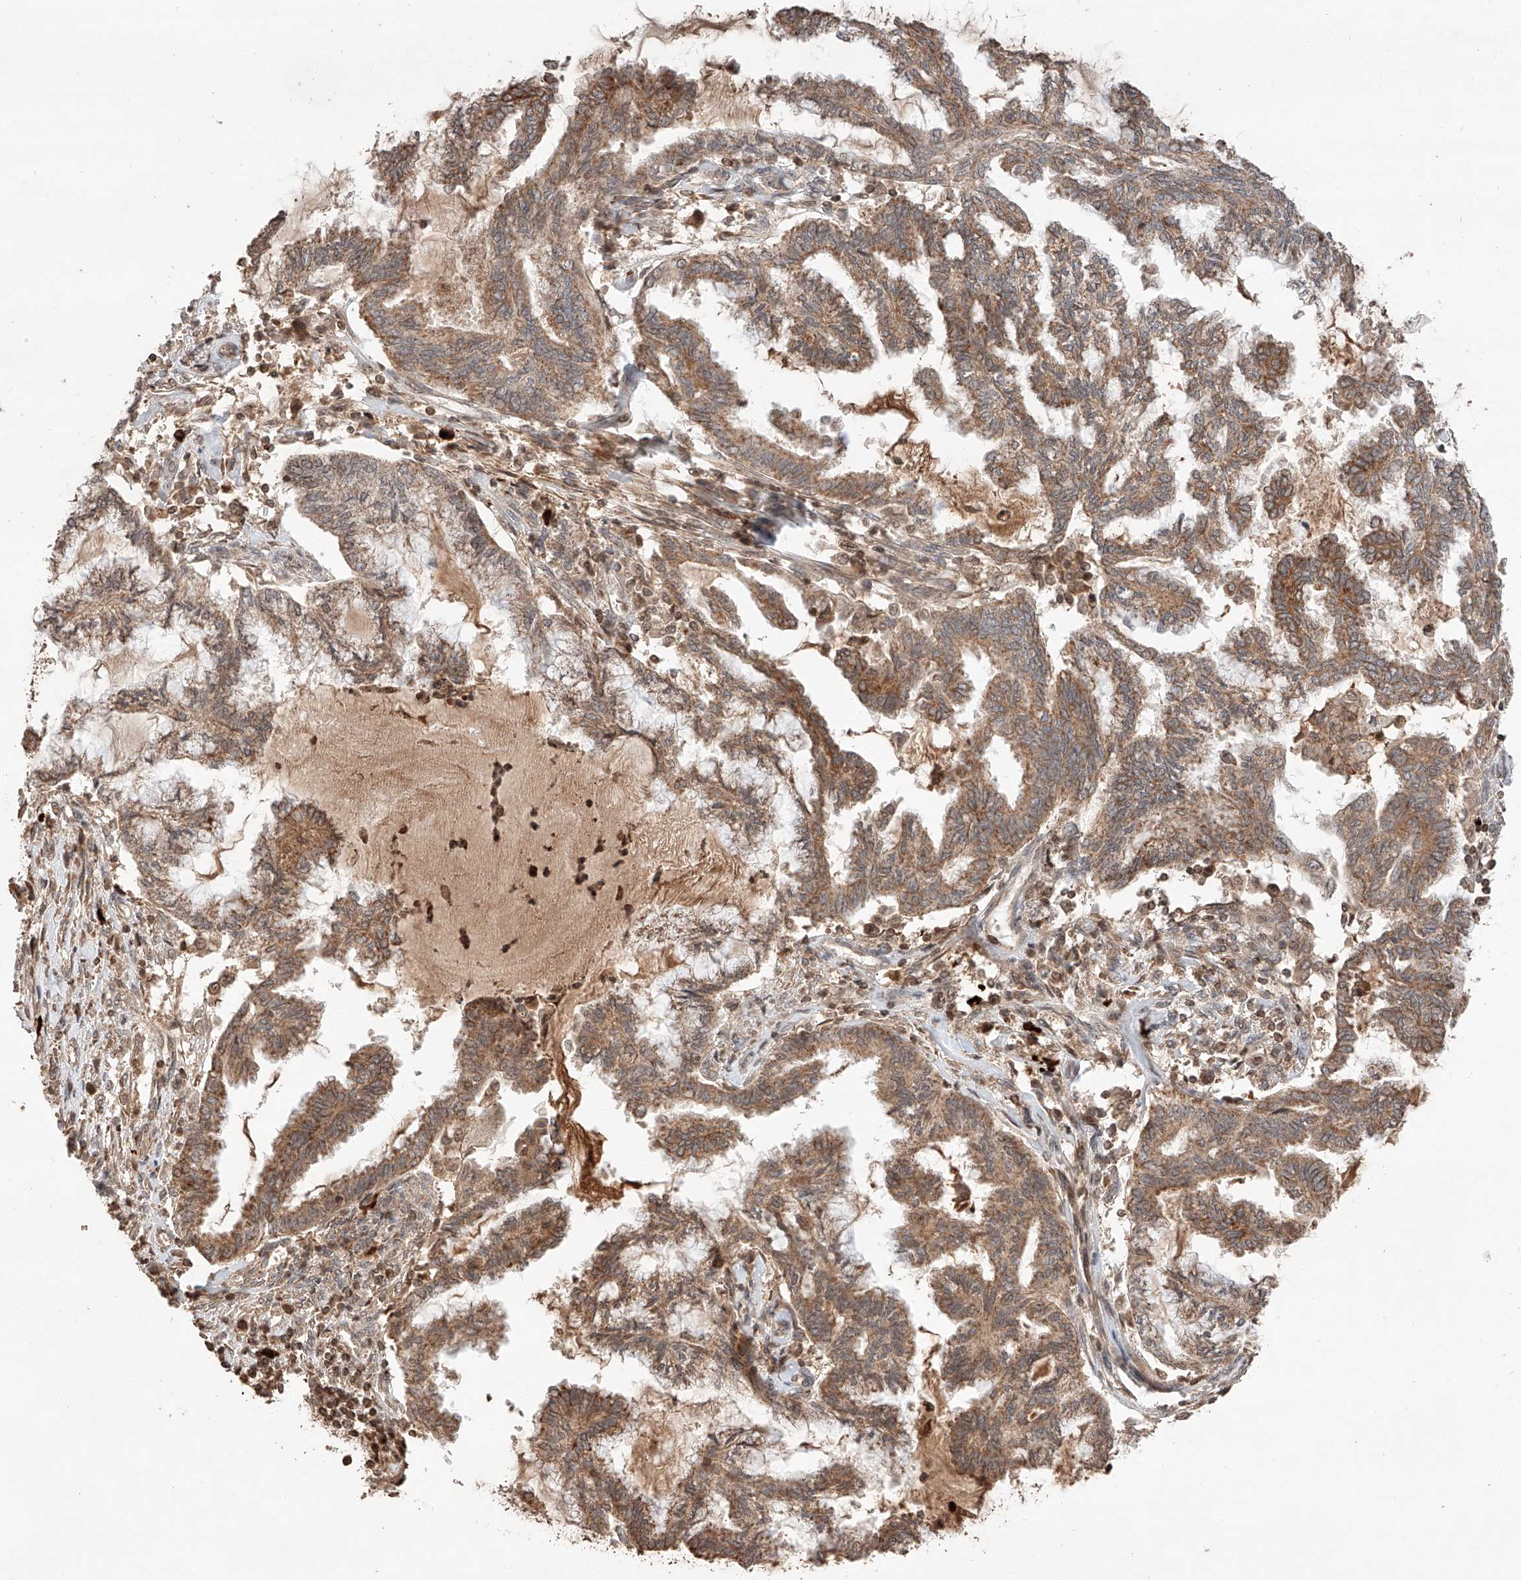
{"staining": {"intensity": "moderate", "quantity": ">75%", "location": "cytoplasmic/membranous"}, "tissue": "endometrial cancer", "cell_type": "Tumor cells", "image_type": "cancer", "snomed": [{"axis": "morphology", "description": "Adenocarcinoma, NOS"}, {"axis": "topography", "description": "Endometrium"}], "caption": "Endometrial cancer (adenocarcinoma) tissue displays moderate cytoplasmic/membranous positivity in about >75% of tumor cells, visualized by immunohistochemistry.", "gene": "ARHGAP33", "patient": {"sex": "female", "age": 86}}